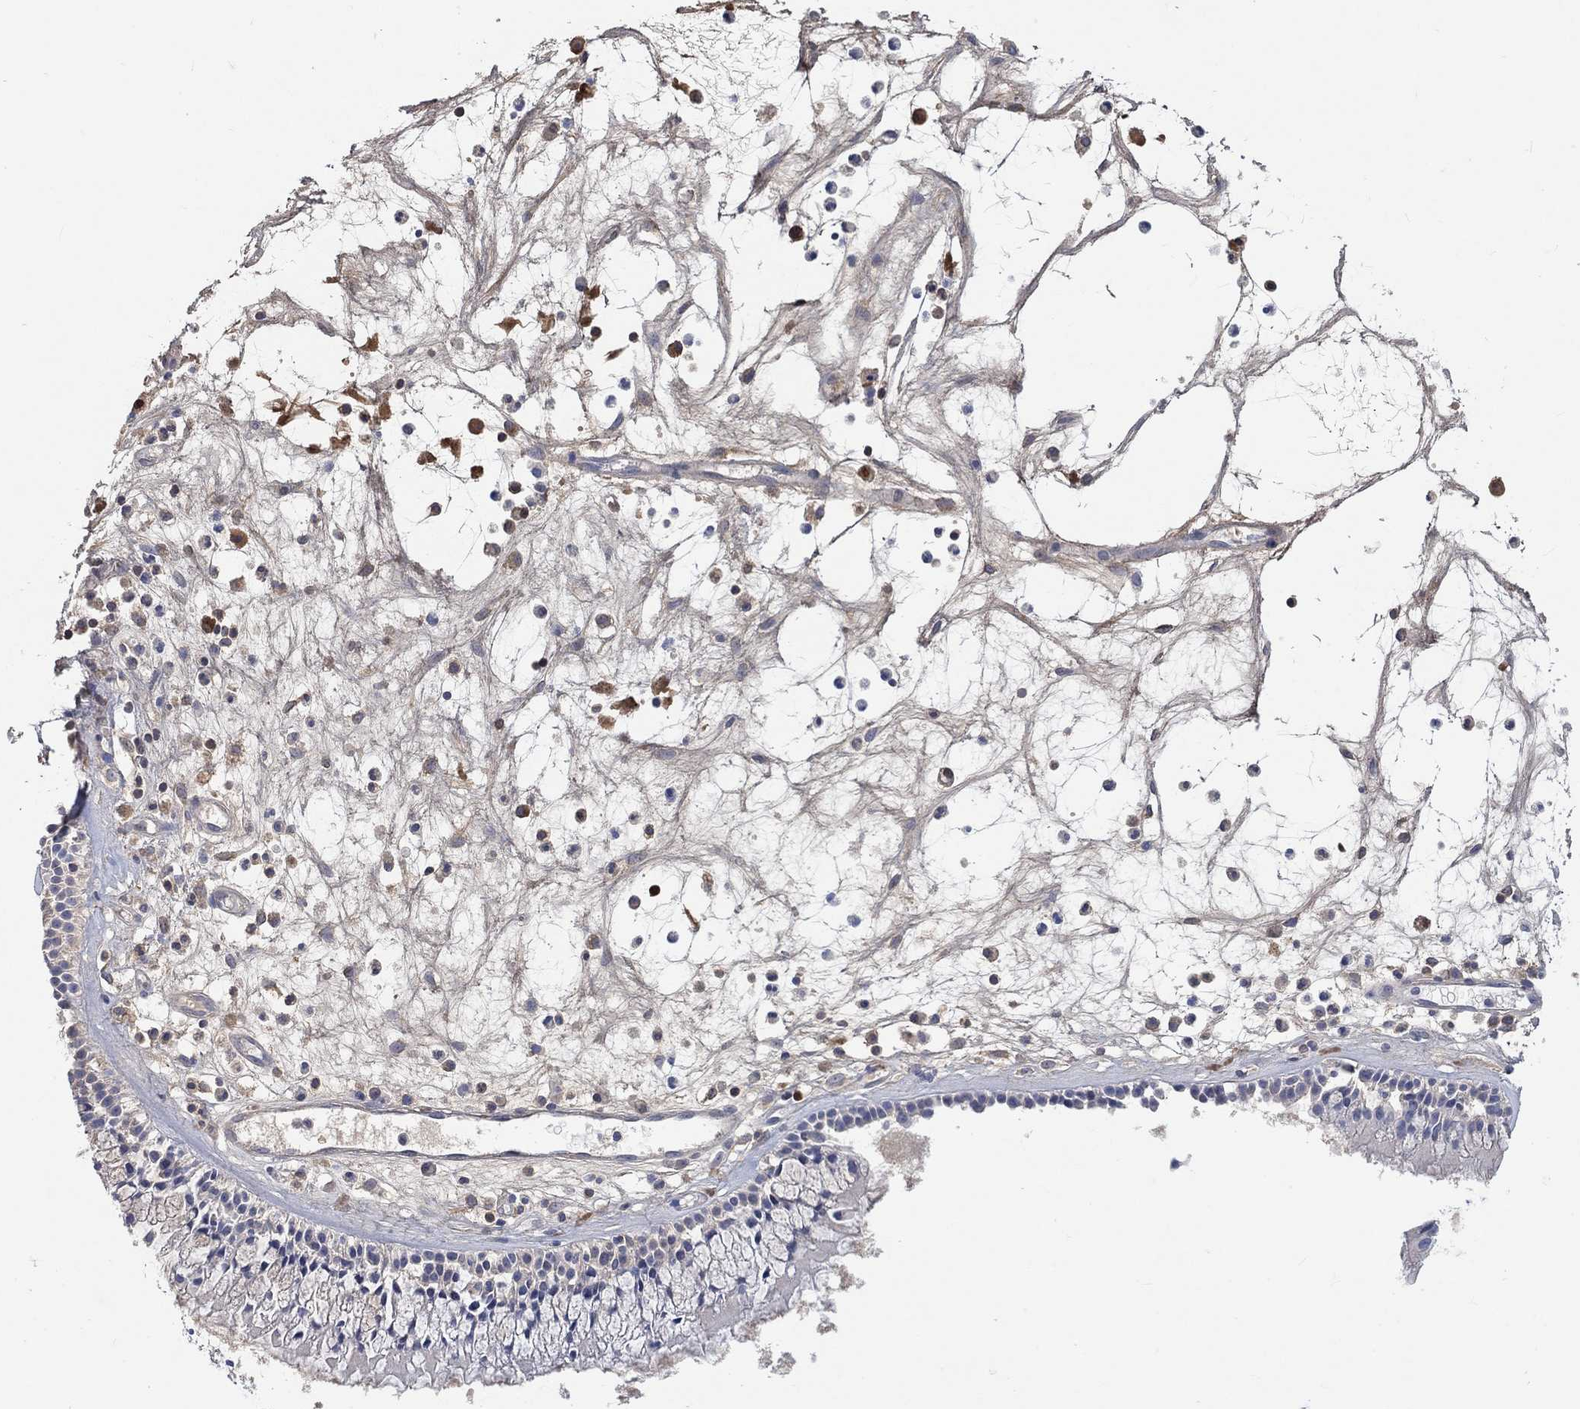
{"staining": {"intensity": "negative", "quantity": "none", "location": "none"}, "tissue": "nasopharynx", "cell_type": "Respiratory epithelial cells", "image_type": "normal", "snomed": [{"axis": "morphology", "description": "Normal tissue, NOS"}, {"axis": "topography", "description": "Nasopharynx"}], "caption": "The histopathology image demonstrates no significant positivity in respiratory epithelial cells of nasopharynx.", "gene": "MSTN", "patient": {"sex": "female", "age": 47}}